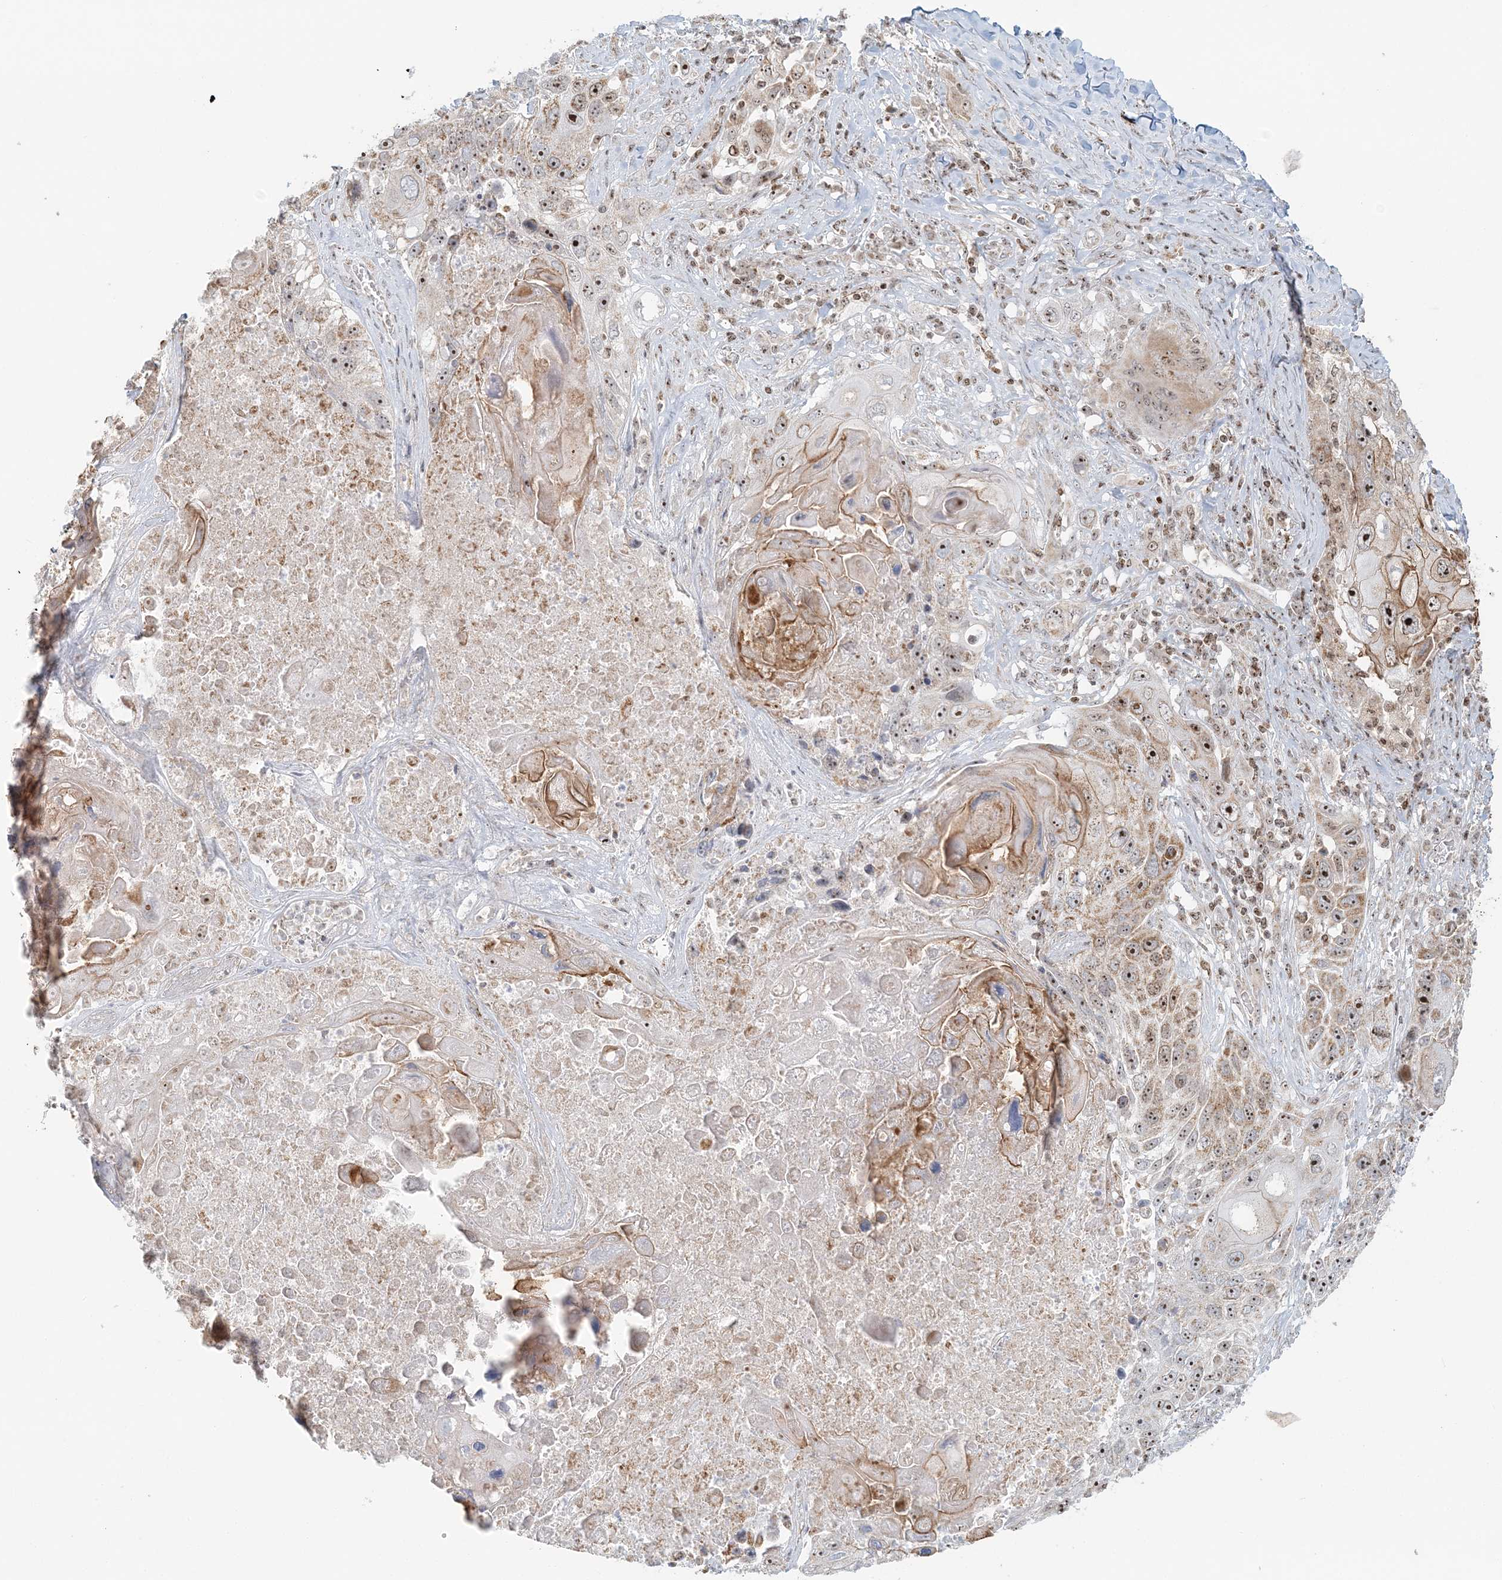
{"staining": {"intensity": "strong", "quantity": ">75%", "location": "nuclear"}, "tissue": "lung cancer", "cell_type": "Tumor cells", "image_type": "cancer", "snomed": [{"axis": "morphology", "description": "Squamous cell carcinoma, NOS"}, {"axis": "topography", "description": "Lung"}], "caption": "Immunohistochemical staining of human lung squamous cell carcinoma exhibits high levels of strong nuclear staining in about >75% of tumor cells.", "gene": "UBE2F", "patient": {"sex": "male", "age": 61}}